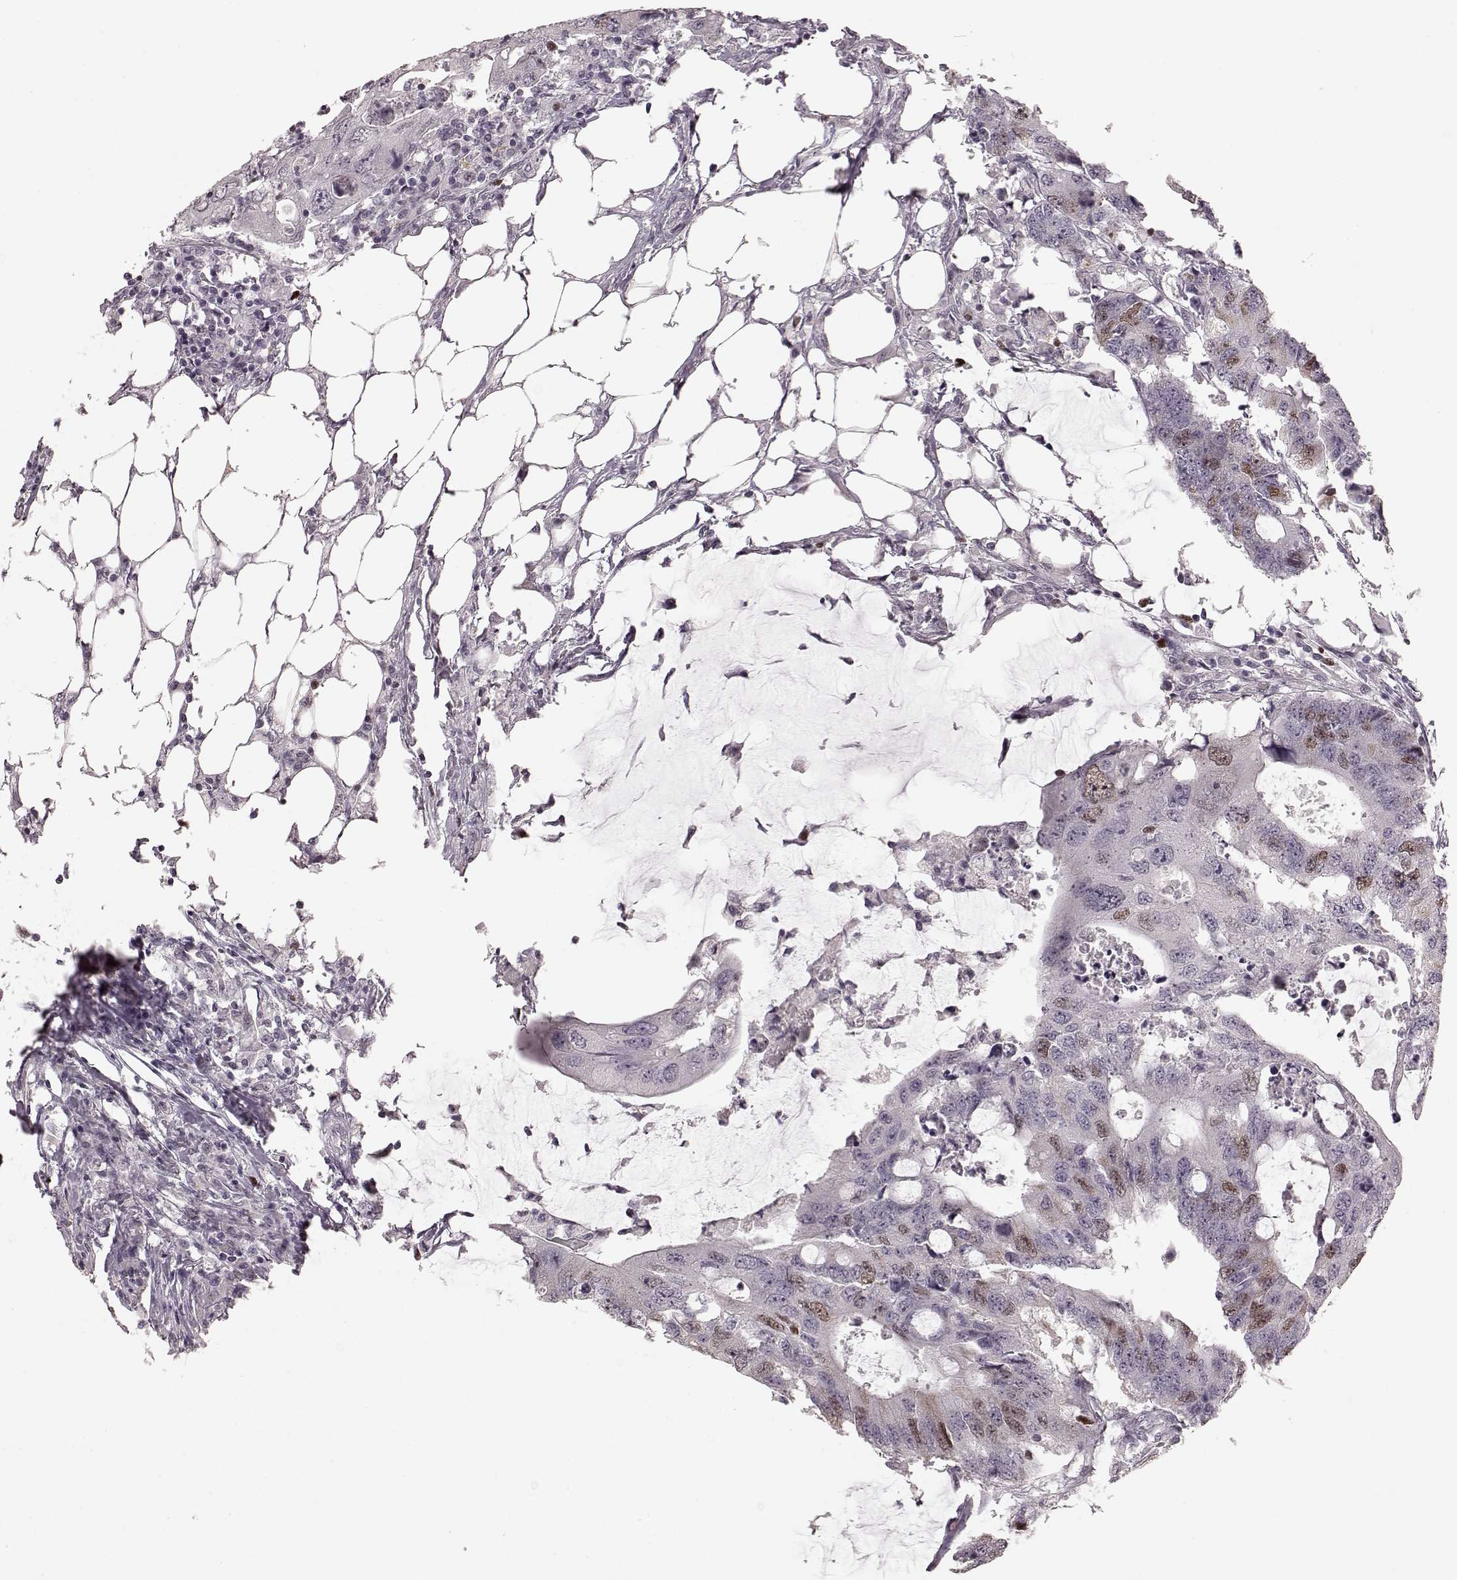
{"staining": {"intensity": "moderate", "quantity": "<25%", "location": "nuclear"}, "tissue": "colorectal cancer", "cell_type": "Tumor cells", "image_type": "cancer", "snomed": [{"axis": "morphology", "description": "Adenocarcinoma, NOS"}, {"axis": "topography", "description": "Colon"}], "caption": "Immunohistochemistry photomicrograph of neoplastic tissue: human colorectal cancer stained using immunohistochemistry (IHC) shows low levels of moderate protein expression localized specifically in the nuclear of tumor cells, appearing as a nuclear brown color.", "gene": "CCNA2", "patient": {"sex": "male", "age": 71}}